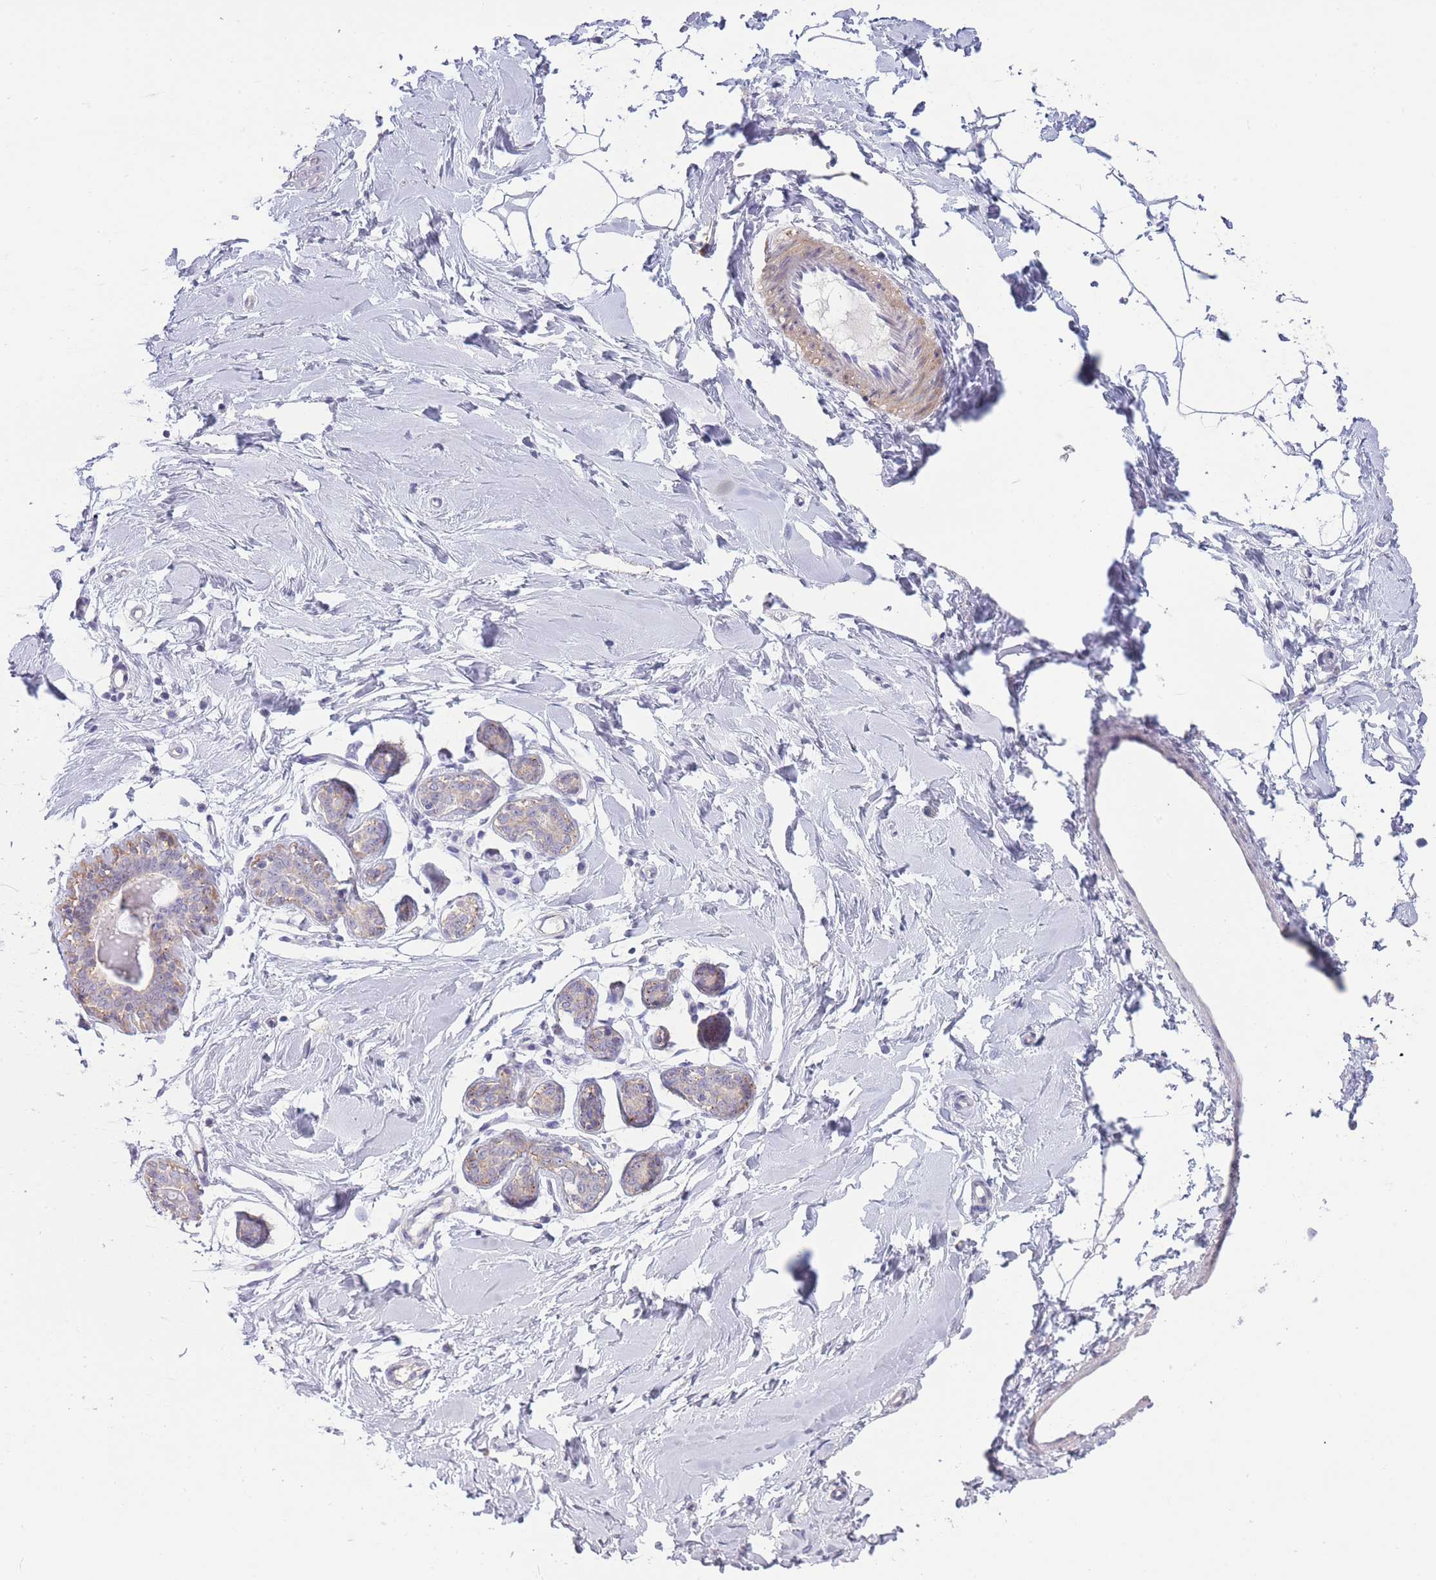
{"staining": {"intensity": "negative", "quantity": "none", "location": "none"}, "tissue": "breast", "cell_type": "Adipocytes", "image_type": "normal", "snomed": [{"axis": "morphology", "description": "Normal tissue, NOS"}, {"axis": "topography", "description": "Breast"}], "caption": "Micrograph shows no significant protein staining in adipocytes of unremarkable breast. The staining is performed using DAB (3,3'-diaminobenzidine) brown chromogen with nuclei counter-stained in using hematoxylin.", "gene": "UTP14A", "patient": {"sex": "female", "age": 23}}